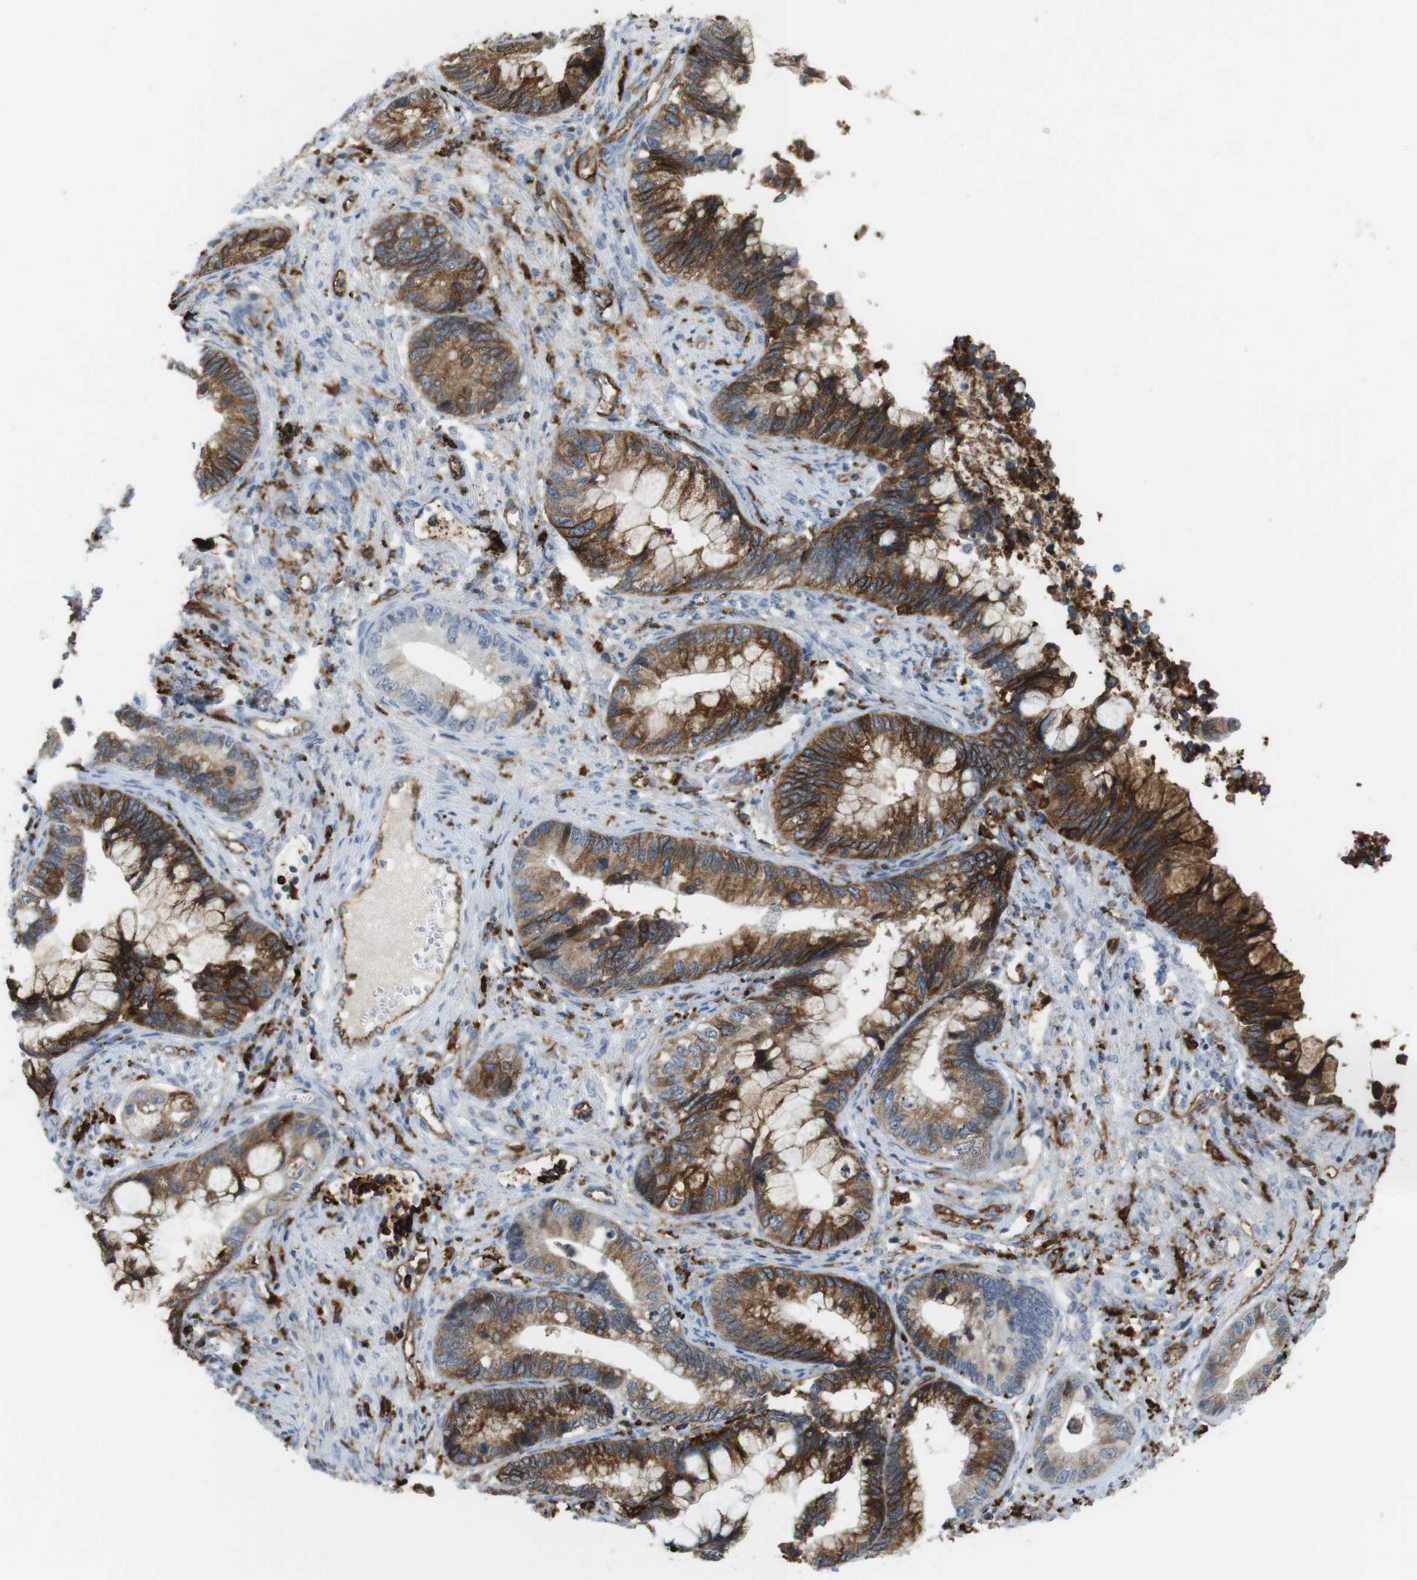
{"staining": {"intensity": "strong", "quantity": ">75%", "location": "cytoplasmic/membranous"}, "tissue": "cervical cancer", "cell_type": "Tumor cells", "image_type": "cancer", "snomed": [{"axis": "morphology", "description": "Adenocarcinoma, NOS"}, {"axis": "topography", "description": "Cervix"}], "caption": "This image displays immunohistochemistry staining of human cervical adenocarcinoma, with high strong cytoplasmic/membranous staining in about >75% of tumor cells.", "gene": "HLA-DRA", "patient": {"sex": "female", "age": 44}}